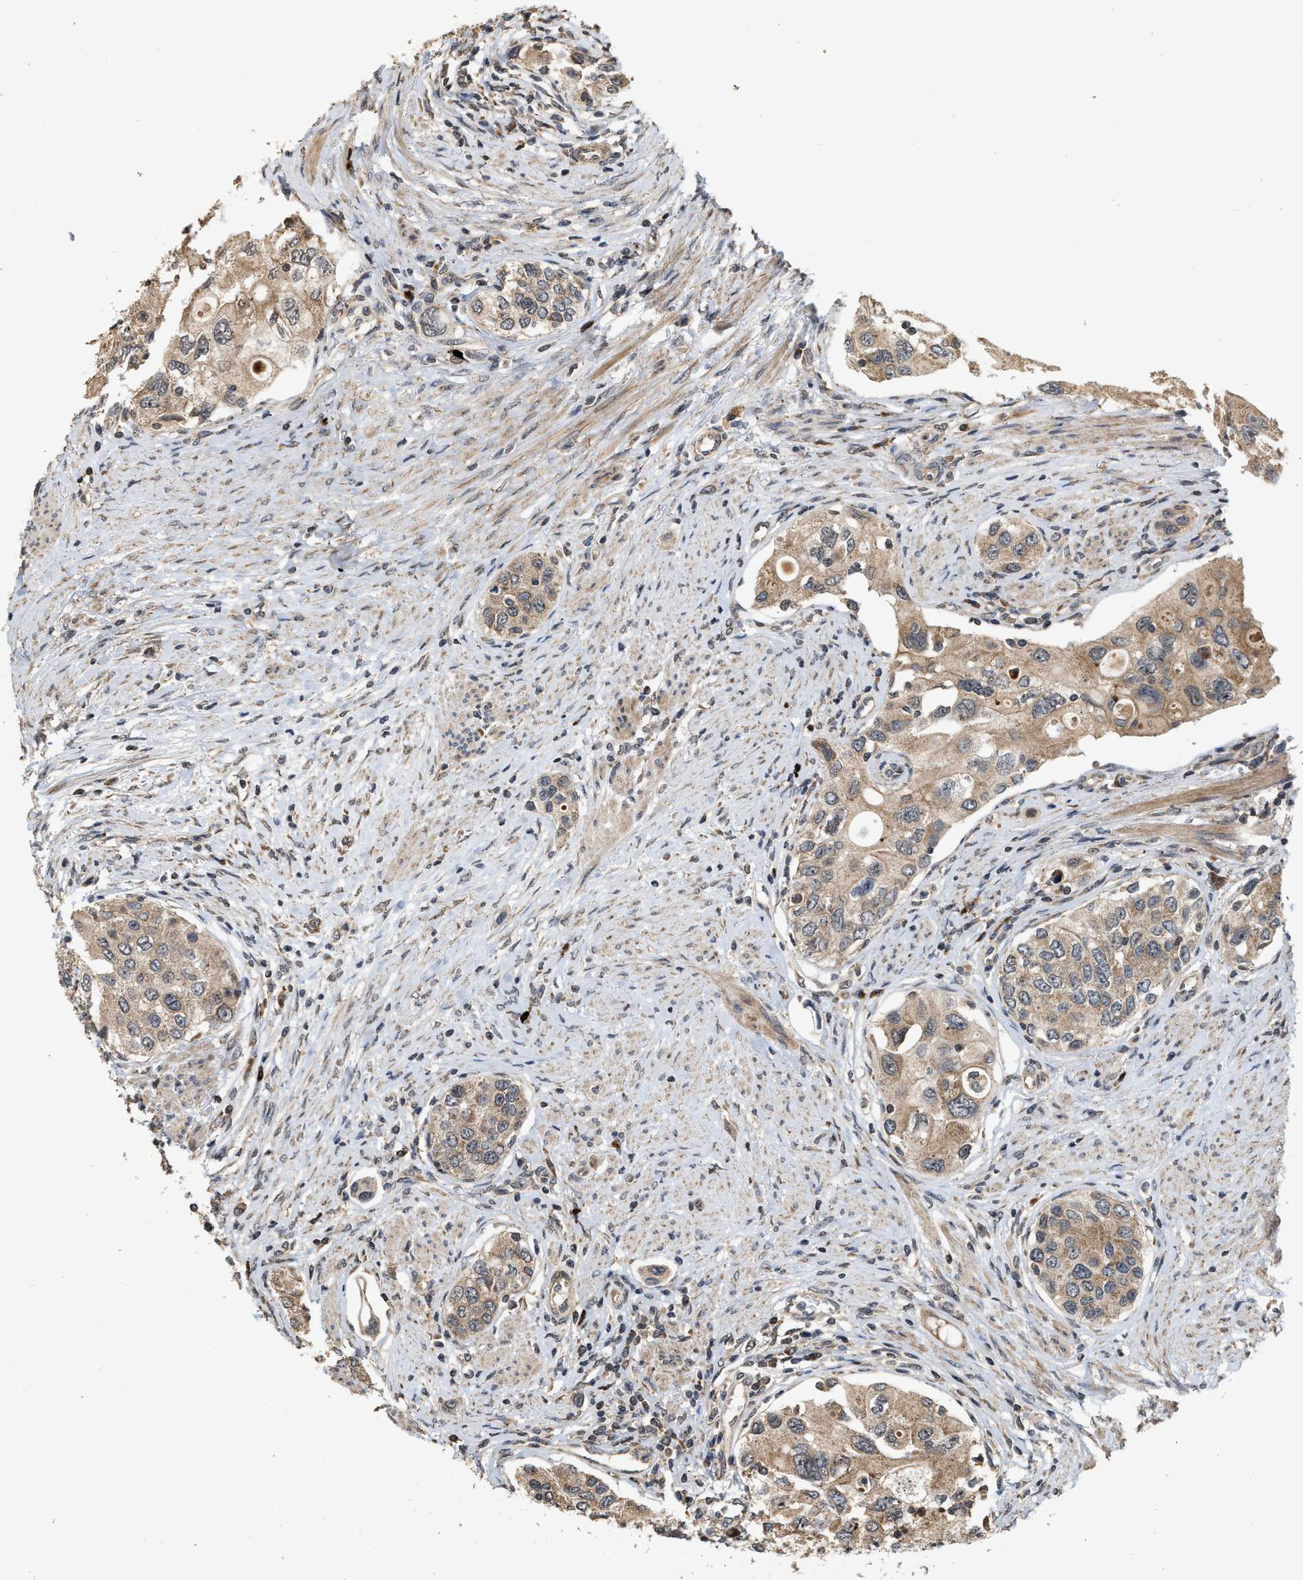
{"staining": {"intensity": "moderate", "quantity": ">75%", "location": "cytoplasmic/membranous"}, "tissue": "urothelial cancer", "cell_type": "Tumor cells", "image_type": "cancer", "snomed": [{"axis": "morphology", "description": "Urothelial carcinoma, High grade"}, {"axis": "topography", "description": "Urinary bladder"}], "caption": "Urothelial carcinoma (high-grade) stained for a protein (brown) demonstrates moderate cytoplasmic/membranous positive expression in approximately >75% of tumor cells.", "gene": "ELP2", "patient": {"sex": "female", "age": 56}}